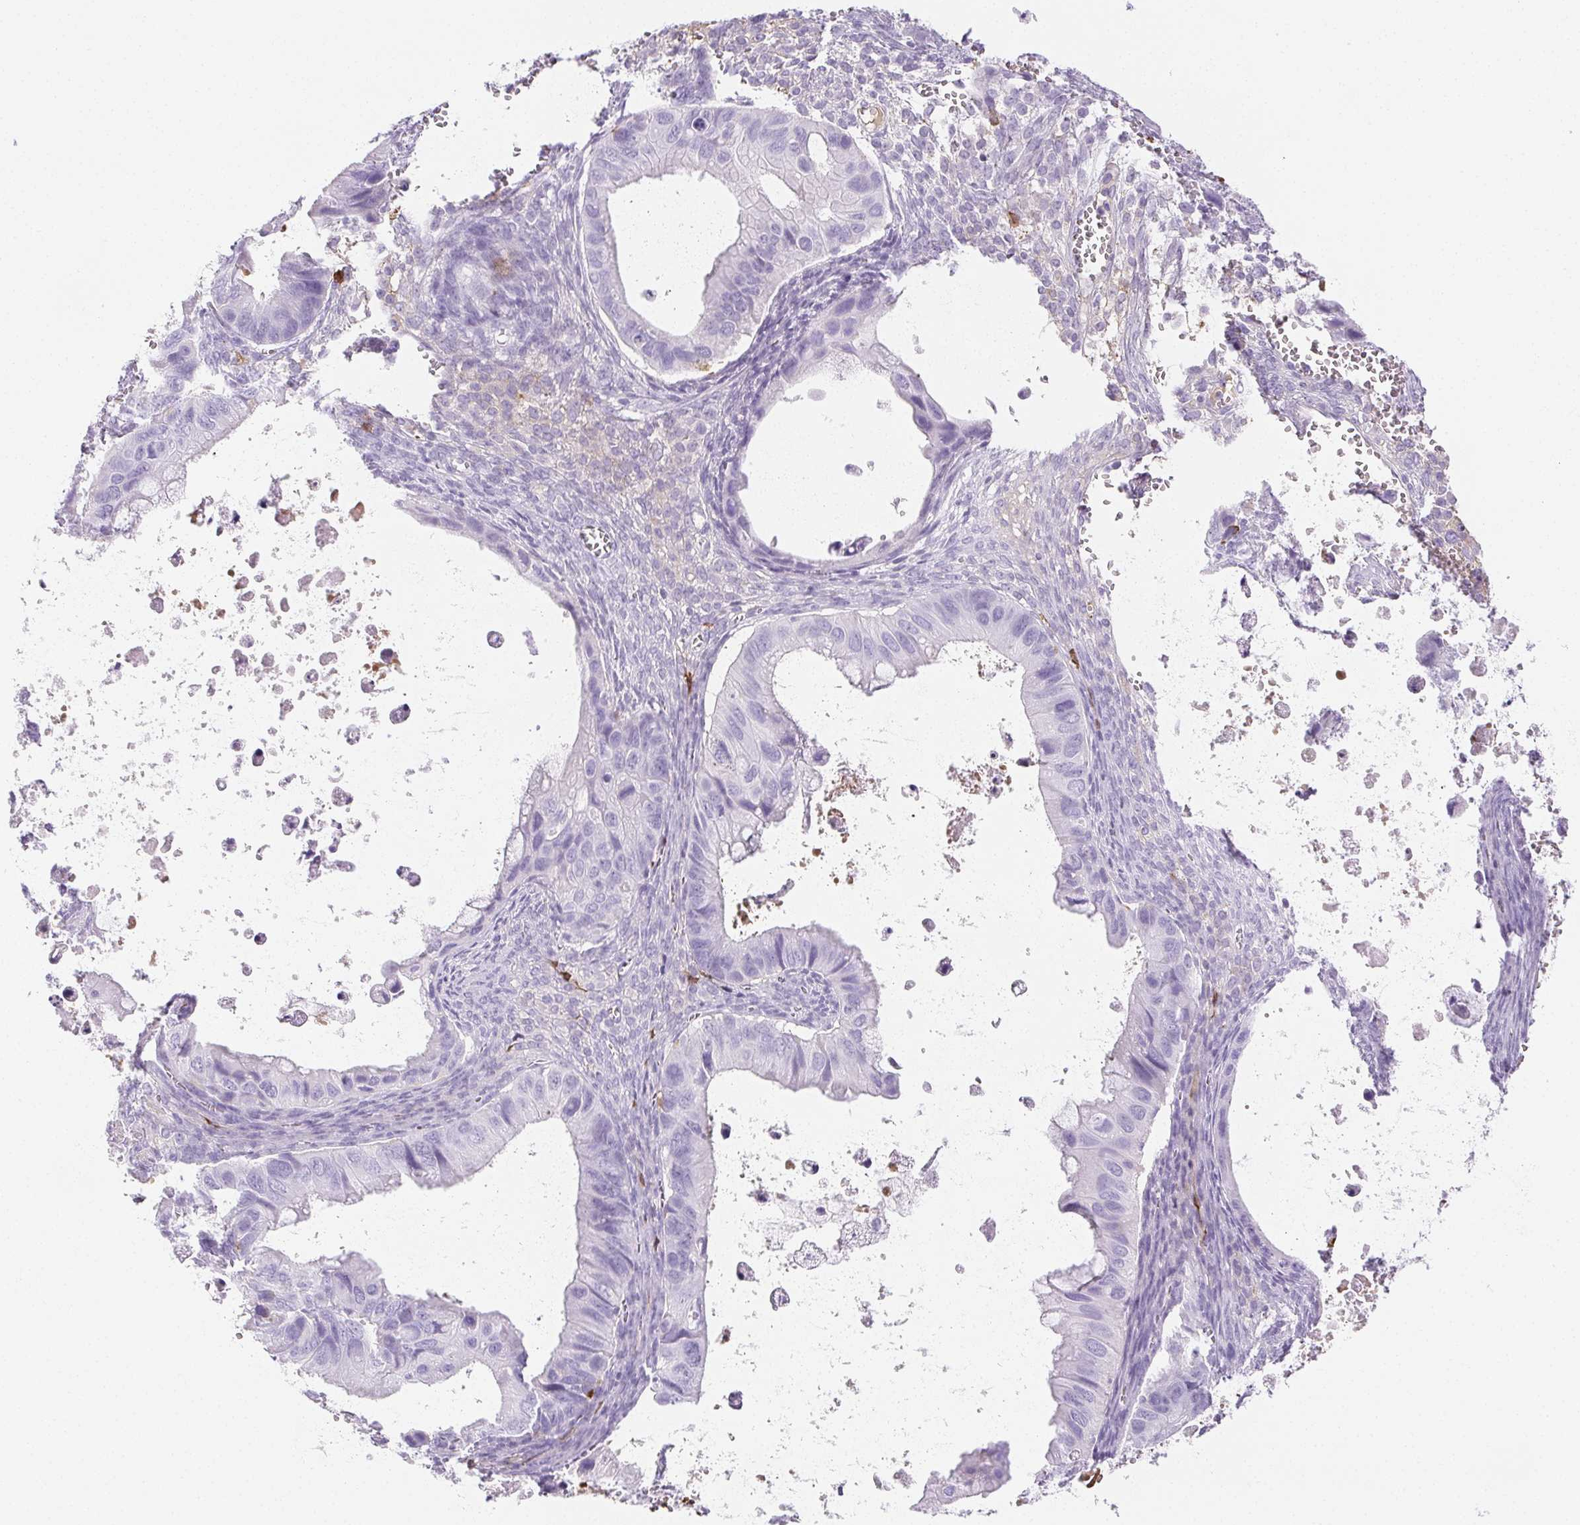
{"staining": {"intensity": "negative", "quantity": "none", "location": "none"}, "tissue": "ovarian cancer", "cell_type": "Tumor cells", "image_type": "cancer", "snomed": [{"axis": "morphology", "description": "Cystadenocarcinoma, mucinous, NOS"}, {"axis": "topography", "description": "Ovary"}], "caption": "Tumor cells are negative for protein expression in human mucinous cystadenocarcinoma (ovarian).", "gene": "VTN", "patient": {"sex": "female", "age": 64}}